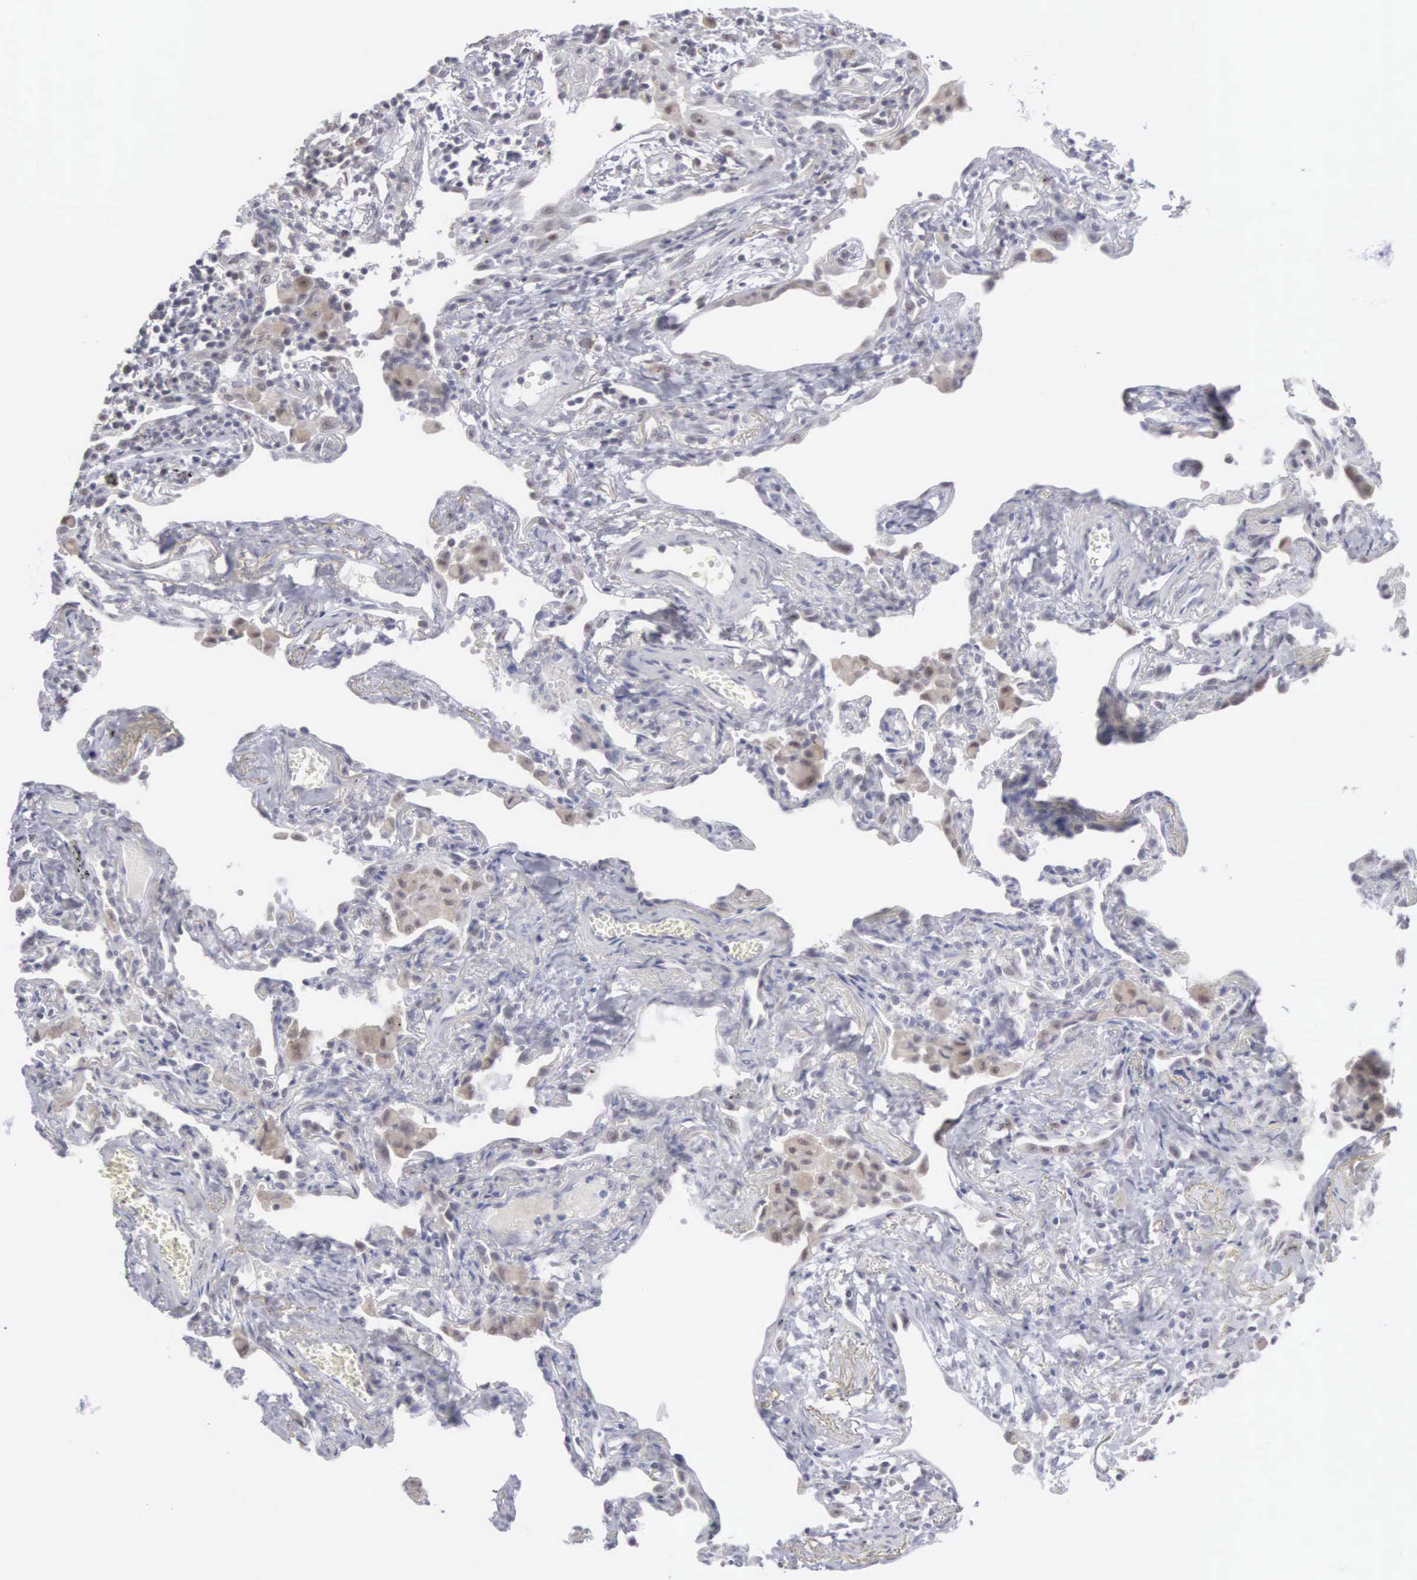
{"staining": {"intensity": "negative", "quantity": "none", "location": "none"}, "tissue": "lung", "cell_type": "Alveolar cells", "image_type": "normal", "snomed": [{"axis": "morphology", "description": "Normal tissue, NOS"}, {"axis": "topography", "description": "Lung"}], "caption": "There is no significant positivity in alveolar cells of lung. (DAB (3,3'-diaminobenzidine) IHC visualized using brightfield microscopy, high magnification).", "gene": "MNAT1", "patient": {"sex": "male", "age": 73}}